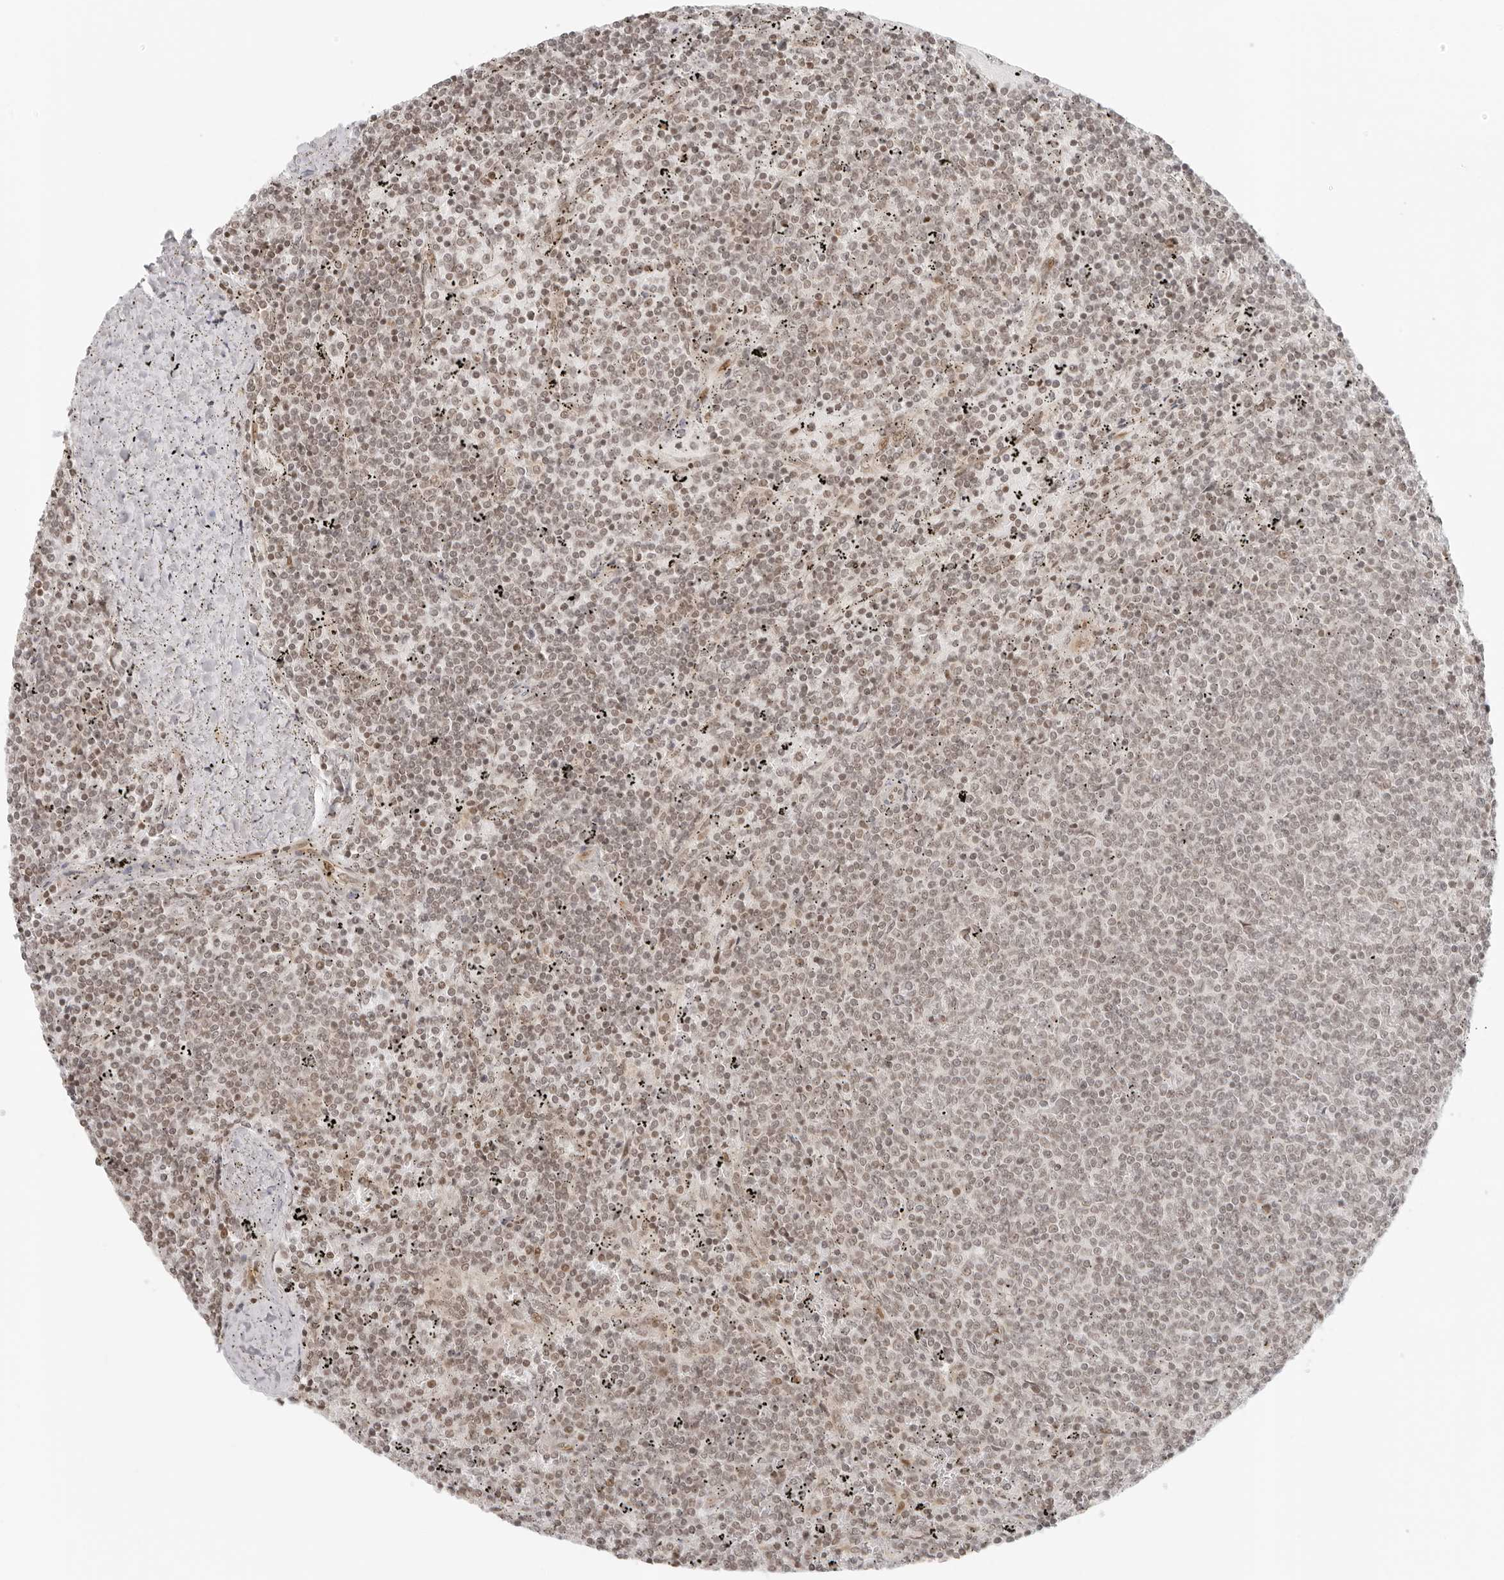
{"staining": {"intensity": "weak", "quantity": ">75%", "location": "nuclear"}, "tissue": "lymphoma", "cell_type": "Tumor cells", "image_type": "cancer", "snomed": [{"axis": "morphology", "description": "Malignant lymphoma, non-Hodgkin's type, Low grade"}, {"axis": "topography", "description": "Spleen"}], "caption": "Immunohistochemistry (IHC) (DAB (3,3'-diaminobenzidine)) staining of lymphoma displays weak nuclear protein expression in approximately >75% of tumor cells.", "gene": "ZNF407", "patient": {"sex": "female", "age": 50}}